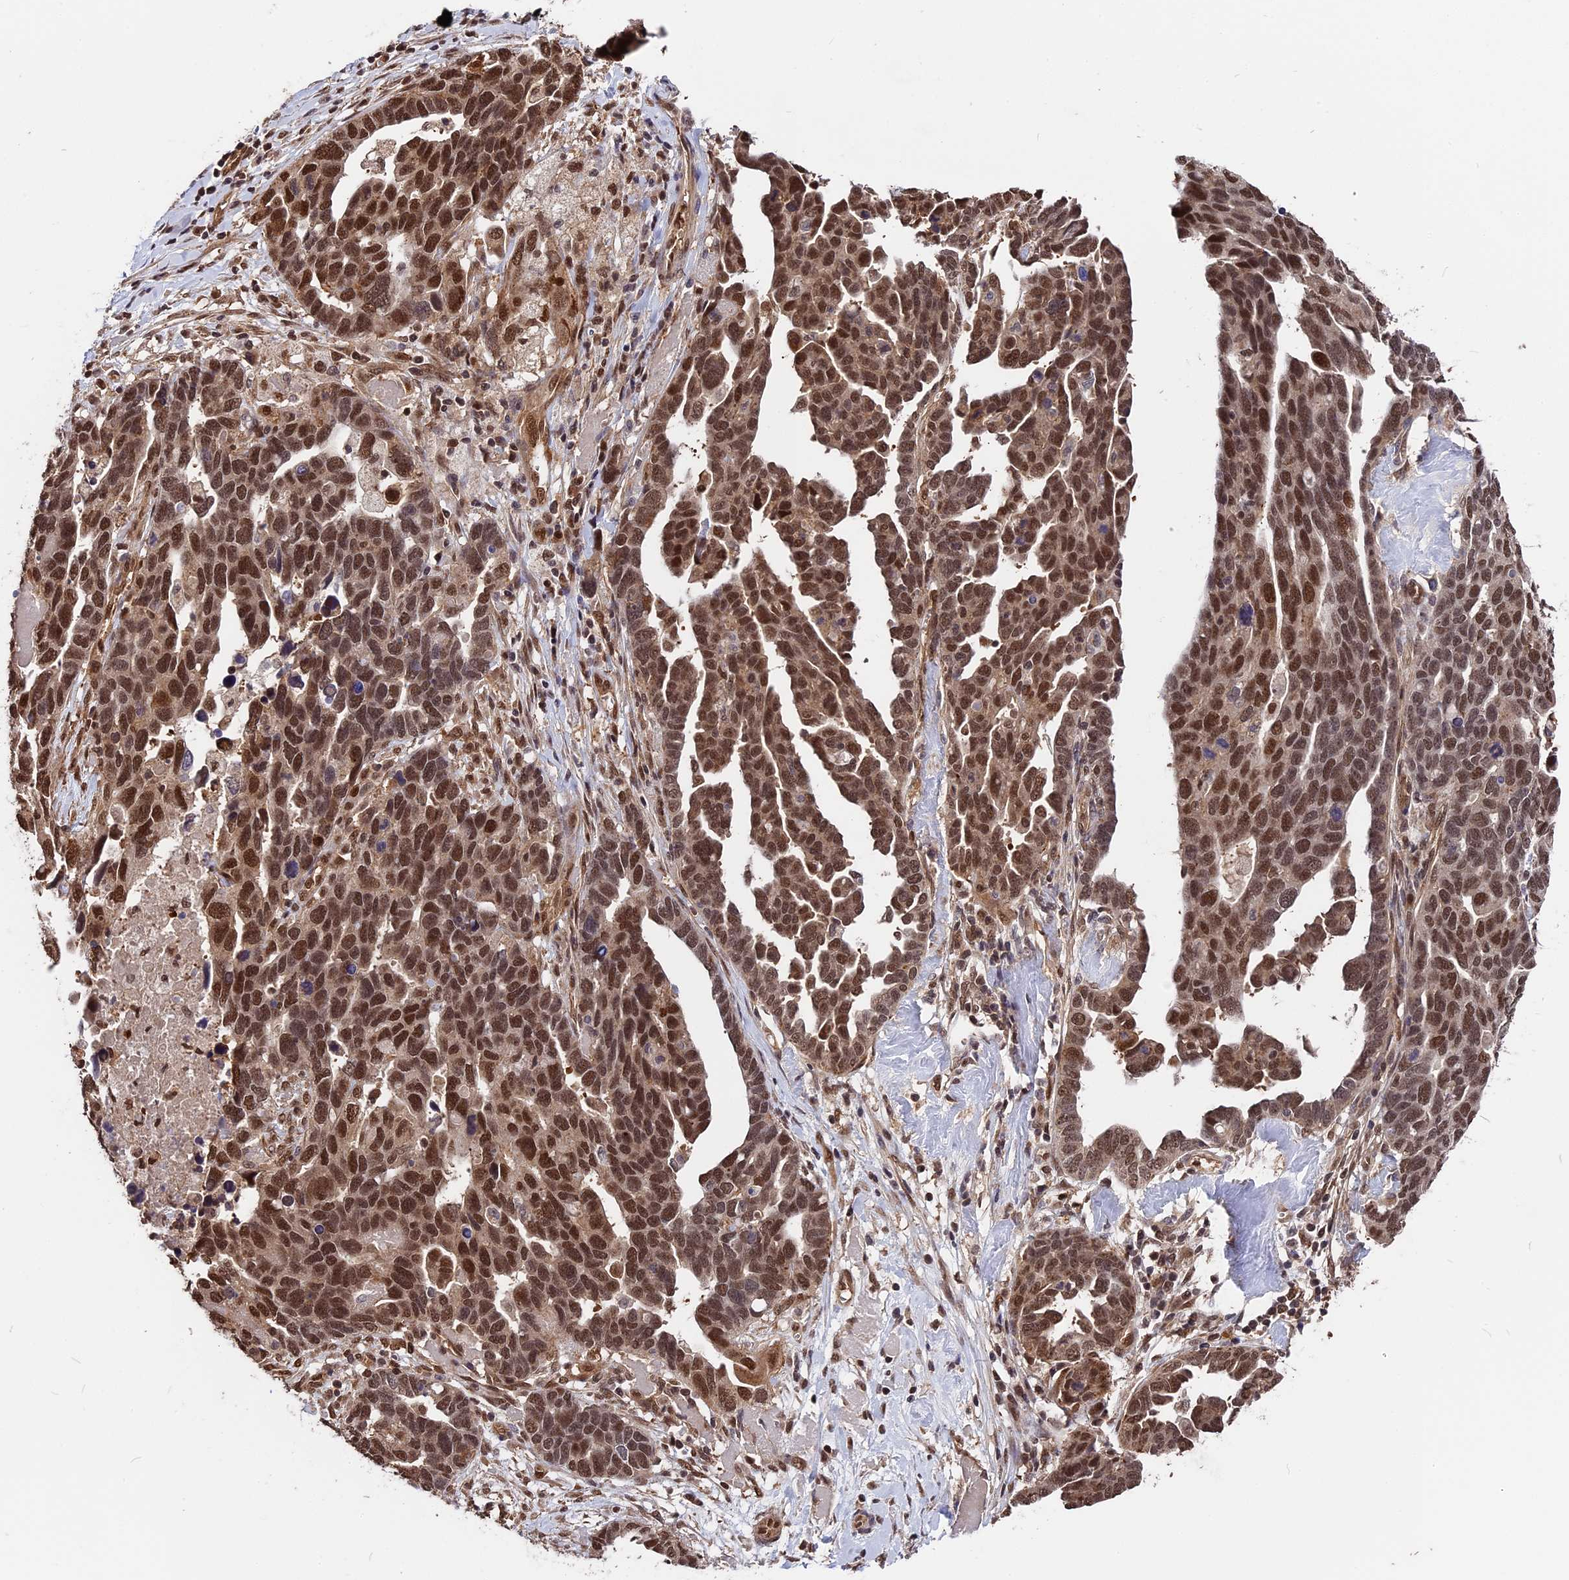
{"staining": {"intensity": "moderate", "quantity": ">75%", "location": "nuclear"}, "tissue": "ovarian cancer", "cell_type": "Tumor cells", "image_type": "cancer", "snomed": [{"axis": "morphology", "description": "Cystadenocarcinoma, serous, NOS"}, {"axis": "topography", "description": "Ovary"}], "caption": "Immunohistochemistry (IHC) (DAB) staining of serous cystadenocarcinoma (ovarian) demonstrates moderate nuclear protein expression in approximately >75% of tumor cells. (DAB = brown stain, brightfield microscopy at high magnification).", "gene": "ADRM1", "patient": {"sex": "female", "age": 54}}